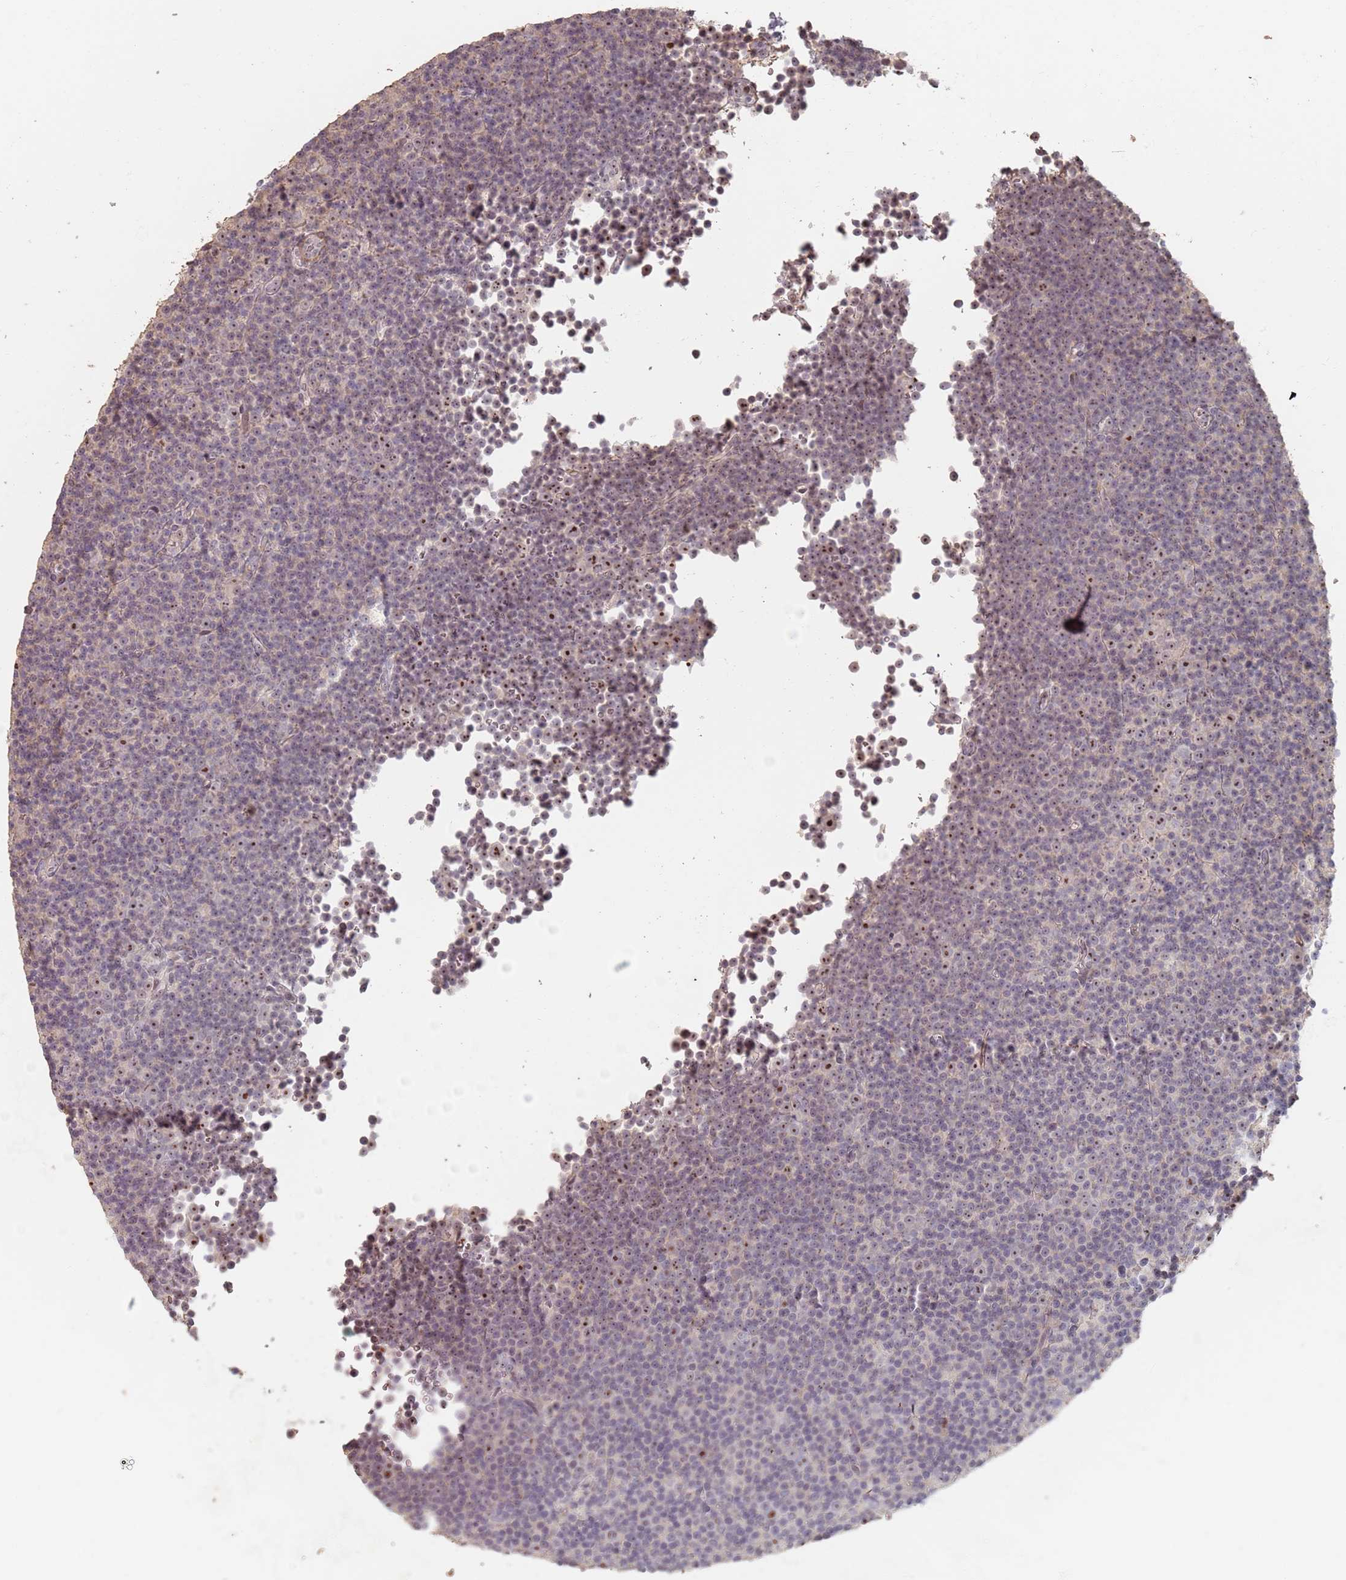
{"staining": {"intensity": "moderate", "quantity": ">75%", "location": "nuclear"}, "tissue": "lymphoma", "cell_type": "Tumor cells", "image_type": "cancer", "snomed": [{"axis": "morphology", "description": "Malignant lymphoma, non-Hodgkin's type, Low grade"}, {"axis": "topography", "description": "Lymph node"}], "caption": "Immunohistochemistry (IHC) histopathology image of malignant lymphoma, non-Hodgkin's type (low-grade) stained for a protein (brown), which exhibits medium levels of moderate nuclear expression in approximately >75% of tumor cells.", "gene": "ADTRP", "patient": {"sex": "female", "age": 67}}